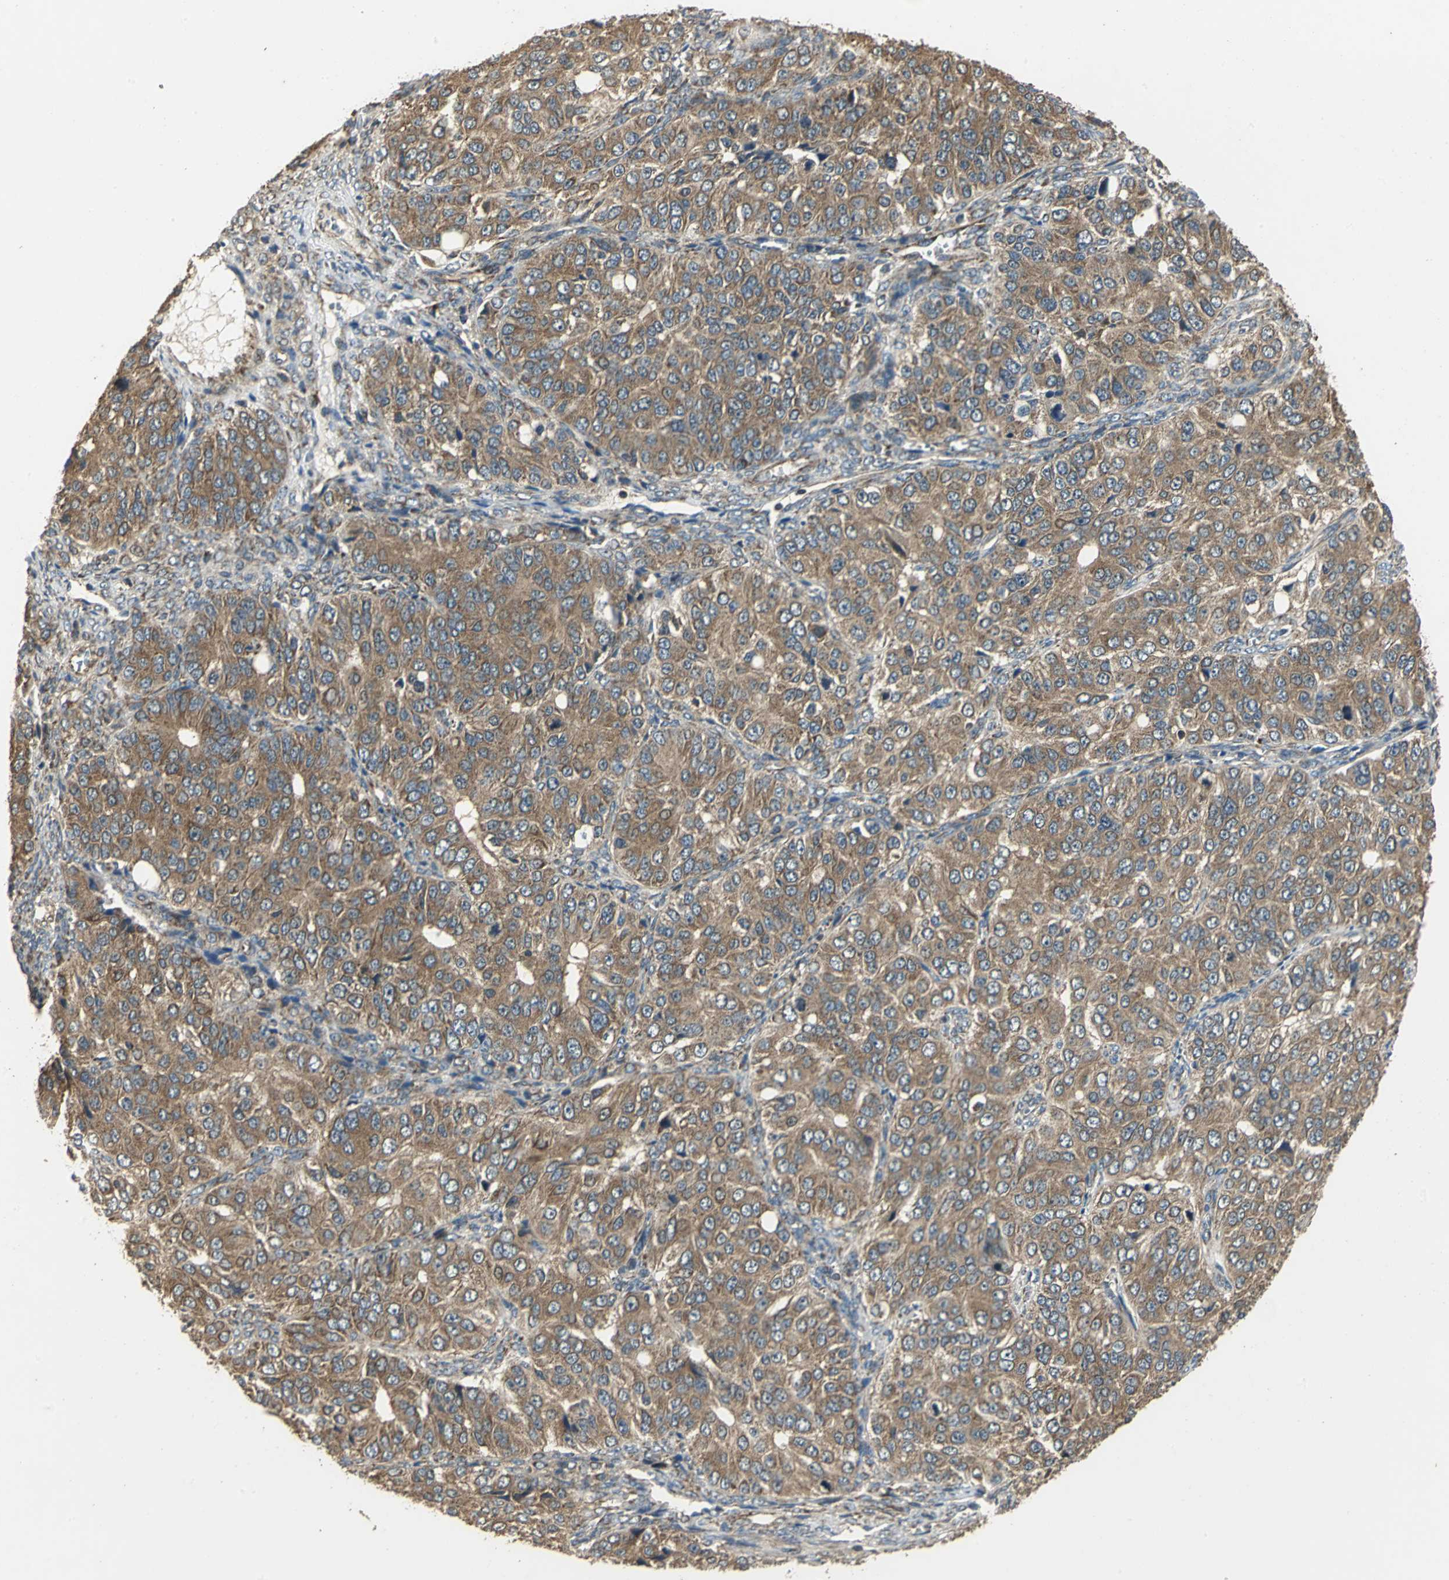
{"staining": {"intensity": "strong", "quantity": ">75%", "location": "cytoplasmic/membranous"}, "tissue": "ovarian cancer", "cell_type": "Tumor cells", "image_type": "cancer", "snomed": [{"axis": "morphology", "description": "Carcinoma, endometroid"}, {"axis": "topography", "description": "Ovary"}], "caption": "Immunohistochemical staining of human ovarian cancer shows high levels of strong cytoplasmic/membranous protein expression in about >75% of tumor cells.", "gene": "KANK1", "patient": {"sex": "female", "age": 51}}